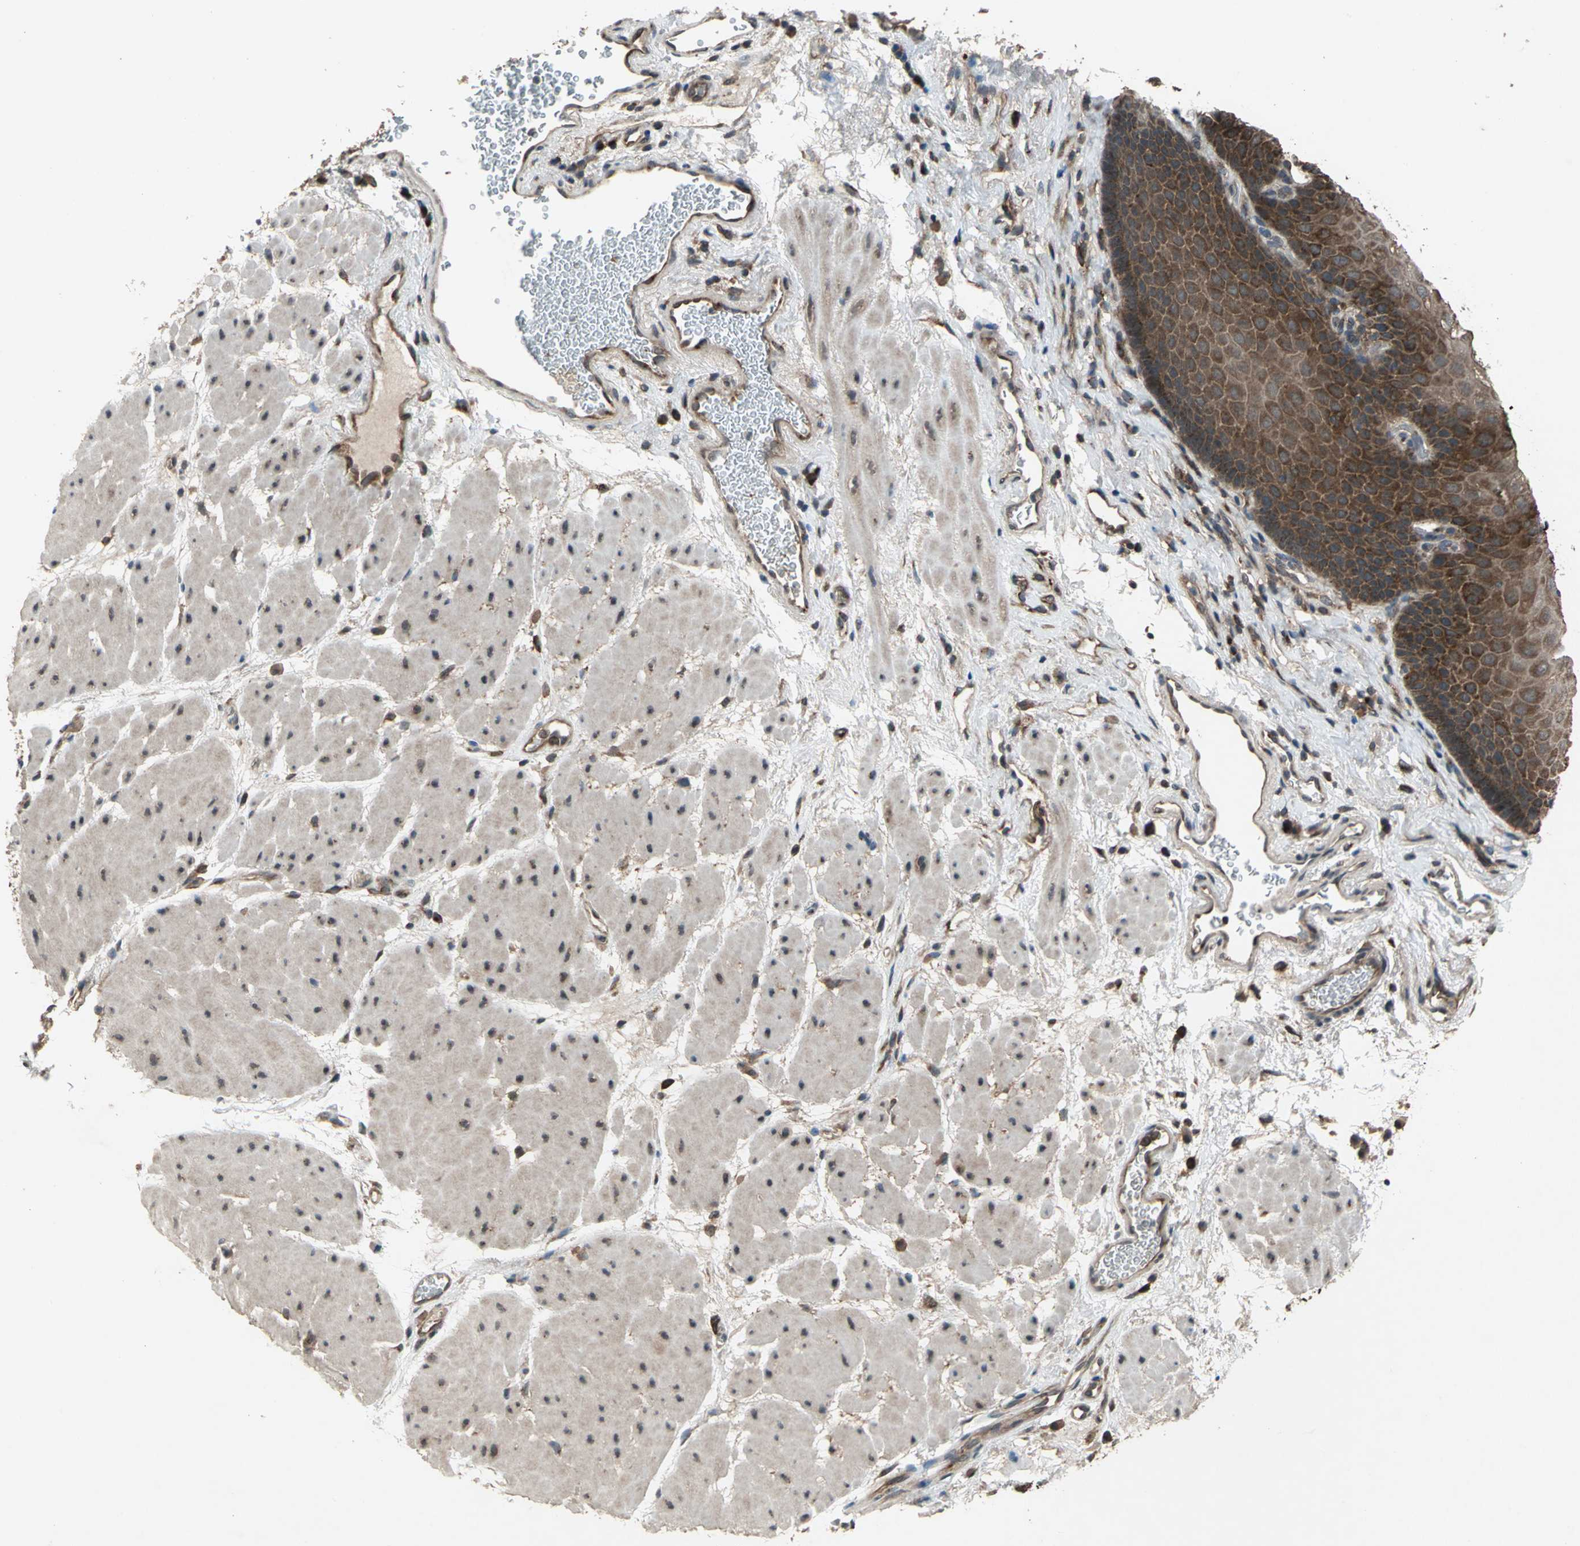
{"staining": {"intensity": "strong", "quantity": ">75%", "location": "cytoplasmic/membranous"}, "tissue": "esophagus", "cell_type": "Squamous epithelial cells", "image_type": "normal", "snomed": [{"axis": "morphology", "description": "Normal tissue, NOS"}, {"axis": "topography", "description": "Esophagus"}], "caption": "Squamous epithelial cells show strong cytoplasmic/membranous positivity in approximately >75% of cells in benign esophagus. (DAB (3,3'-diaminobenzidine) = brown stain, brightfield microscopy at high magnification).", "gene": "NFKBIE", "patient": {"sex": "male", "age": 48}}